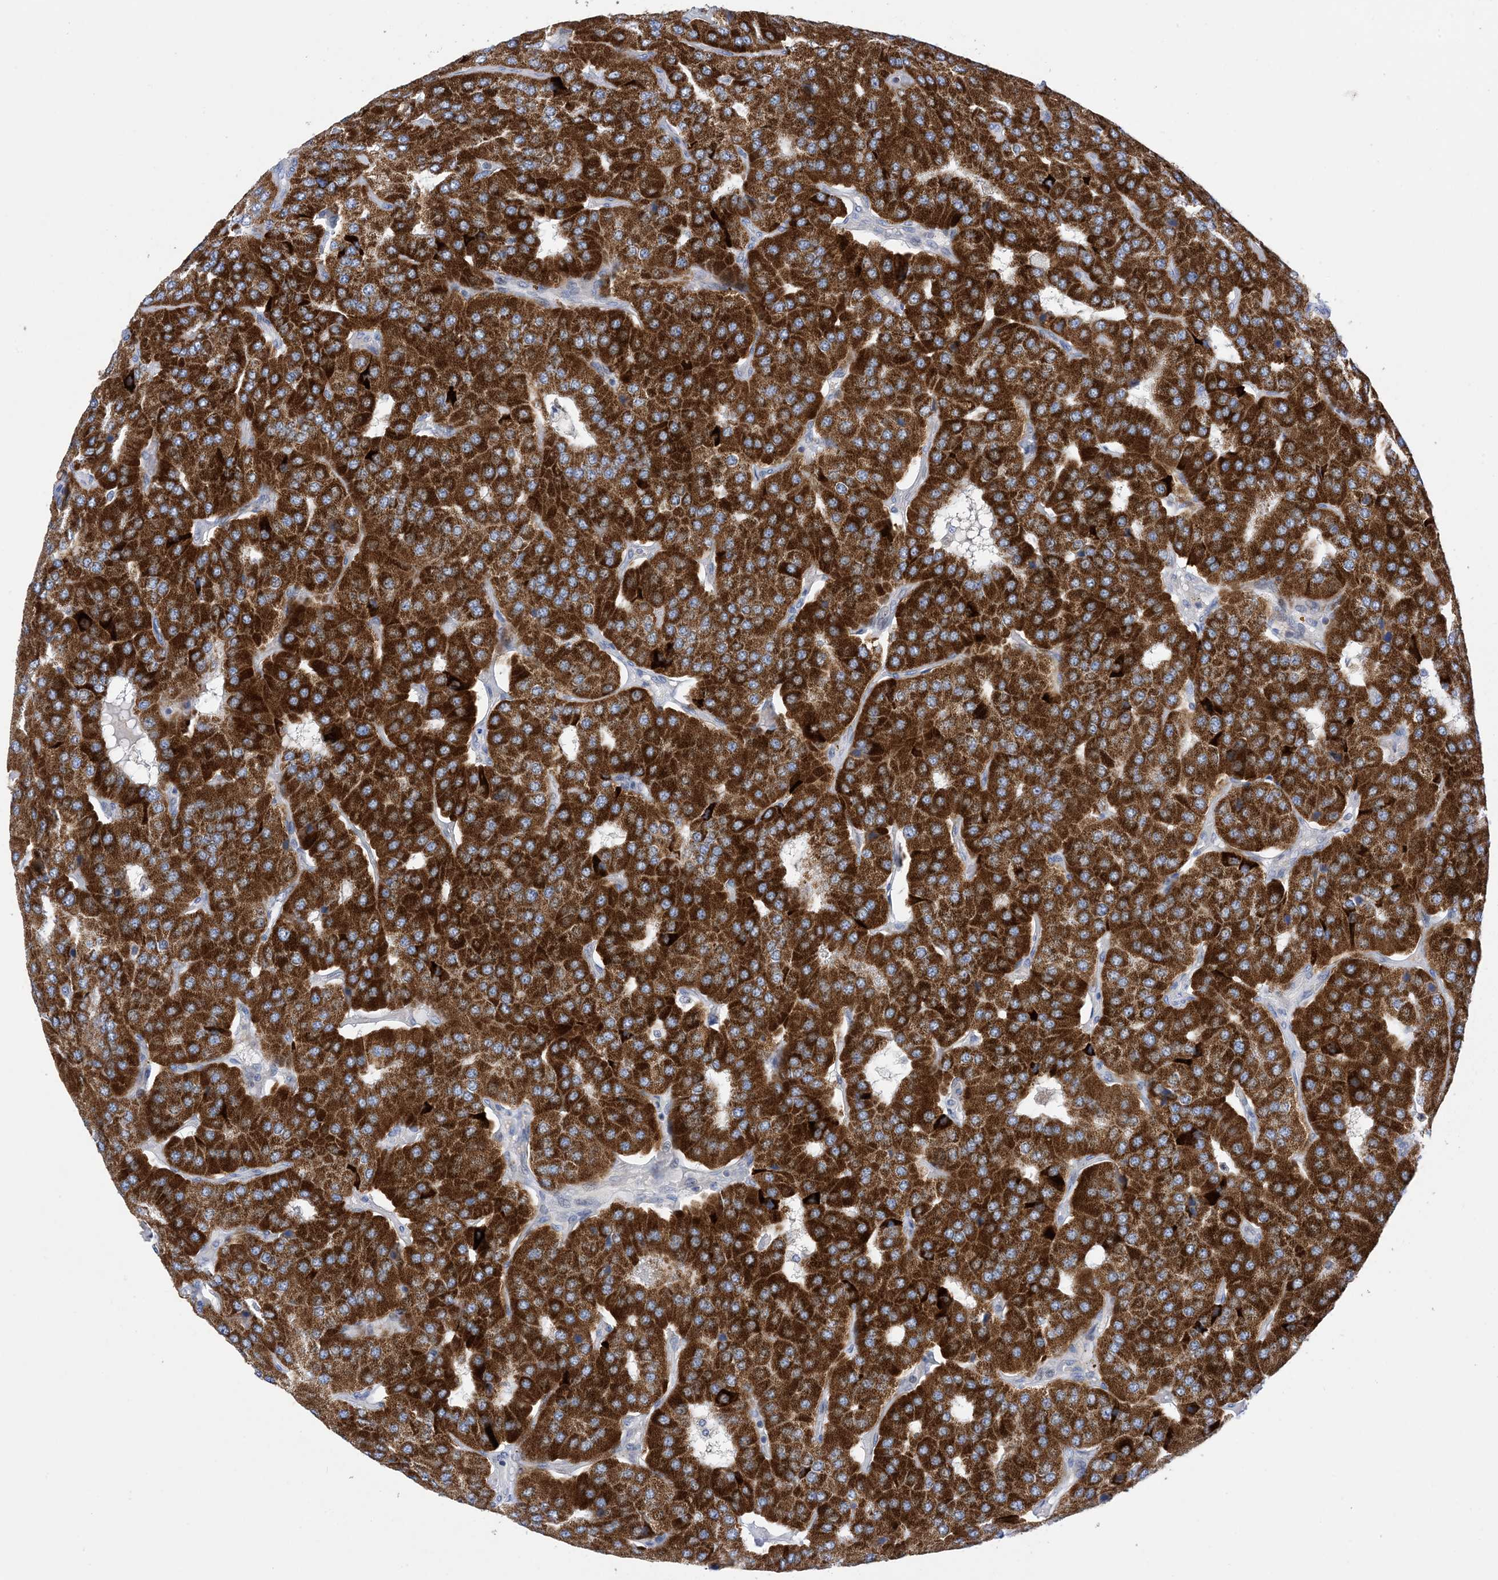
{"staining": {"intensity": "strong", "quantity": ">75%", "location": "cytoplasmic/membranous"}, "tissue": "parathyroid gland", "cell_type": "Glandular cells", "image_type": "normal", "snomed": [{"axis": "morphology", "description": "Normal tissue, NOS"}, {"axis": "morphology", "description": "Adenoma, NOS"}, {"axis": "topography", "description": "Parathyroid gland"}], "caption": "Protein analysis of benign parathyroid gland shows strong cytoplasmic/membranous positivity in approximately >75% of glandular cells.", "gene": "PLK4", "patient": {"sex": "female", "age": 86}}